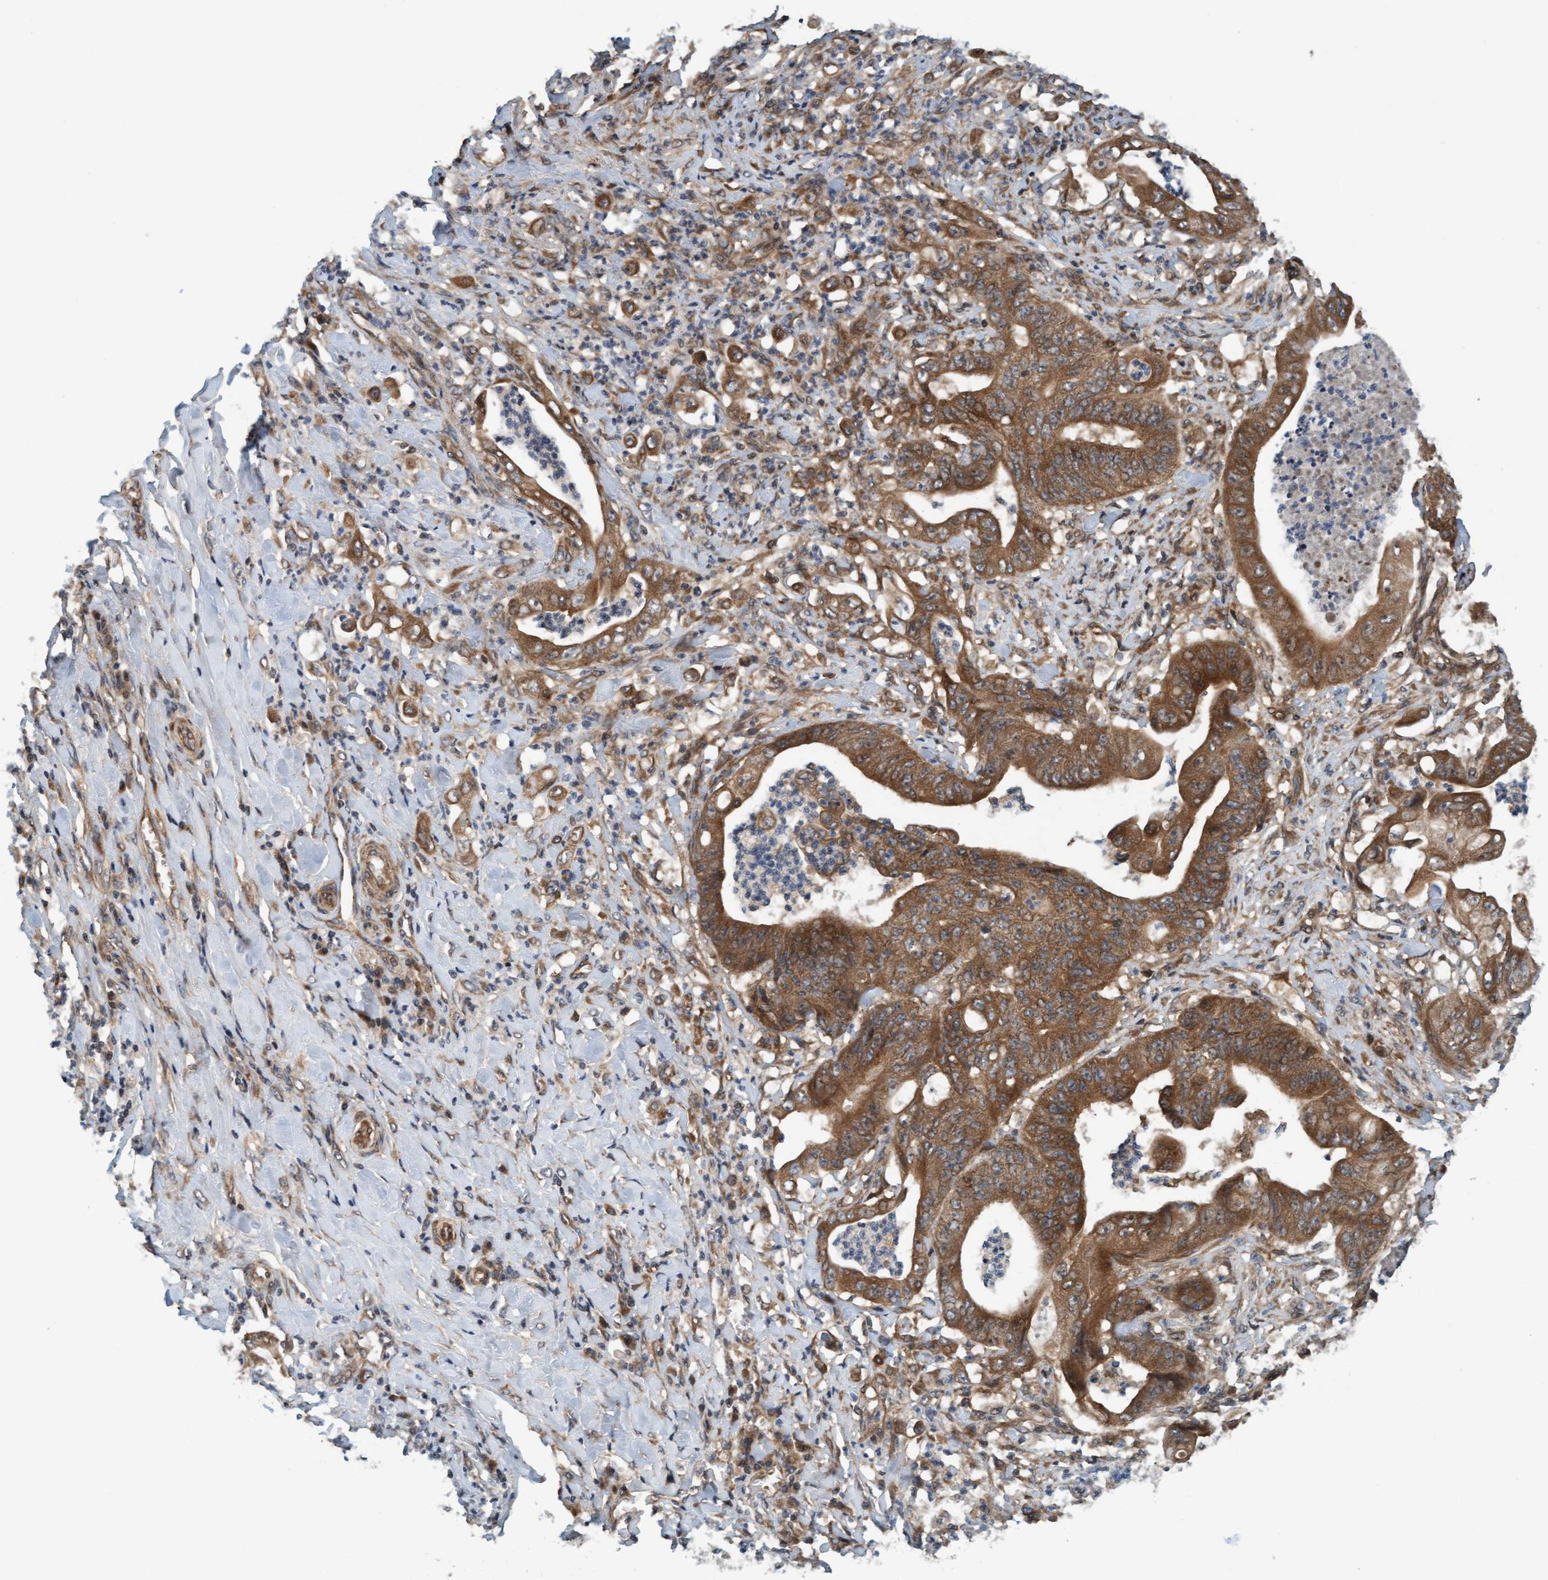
{"staining": {"intensity": "moderate", "quantity": ">75%", "location": "cytoplasmic/membranous"}, "tissue": "stomach cancer", "cell_type": "Tumor cells", "image_type": "cancer", "snomed": [{"axis": "morphology", "description": "Adenocarcinoma, NOS"}, {"axis": "topography", "description": "Stomach"}], "caption": "This is a histology image of immunohistochemistry staining of stomach adenocarcinoma, which shows moderate staining in the cytoplasmic/membranous of tumor cells.", "gene": "MLXIP", "patient": {"sex": "female", "age": 73}}